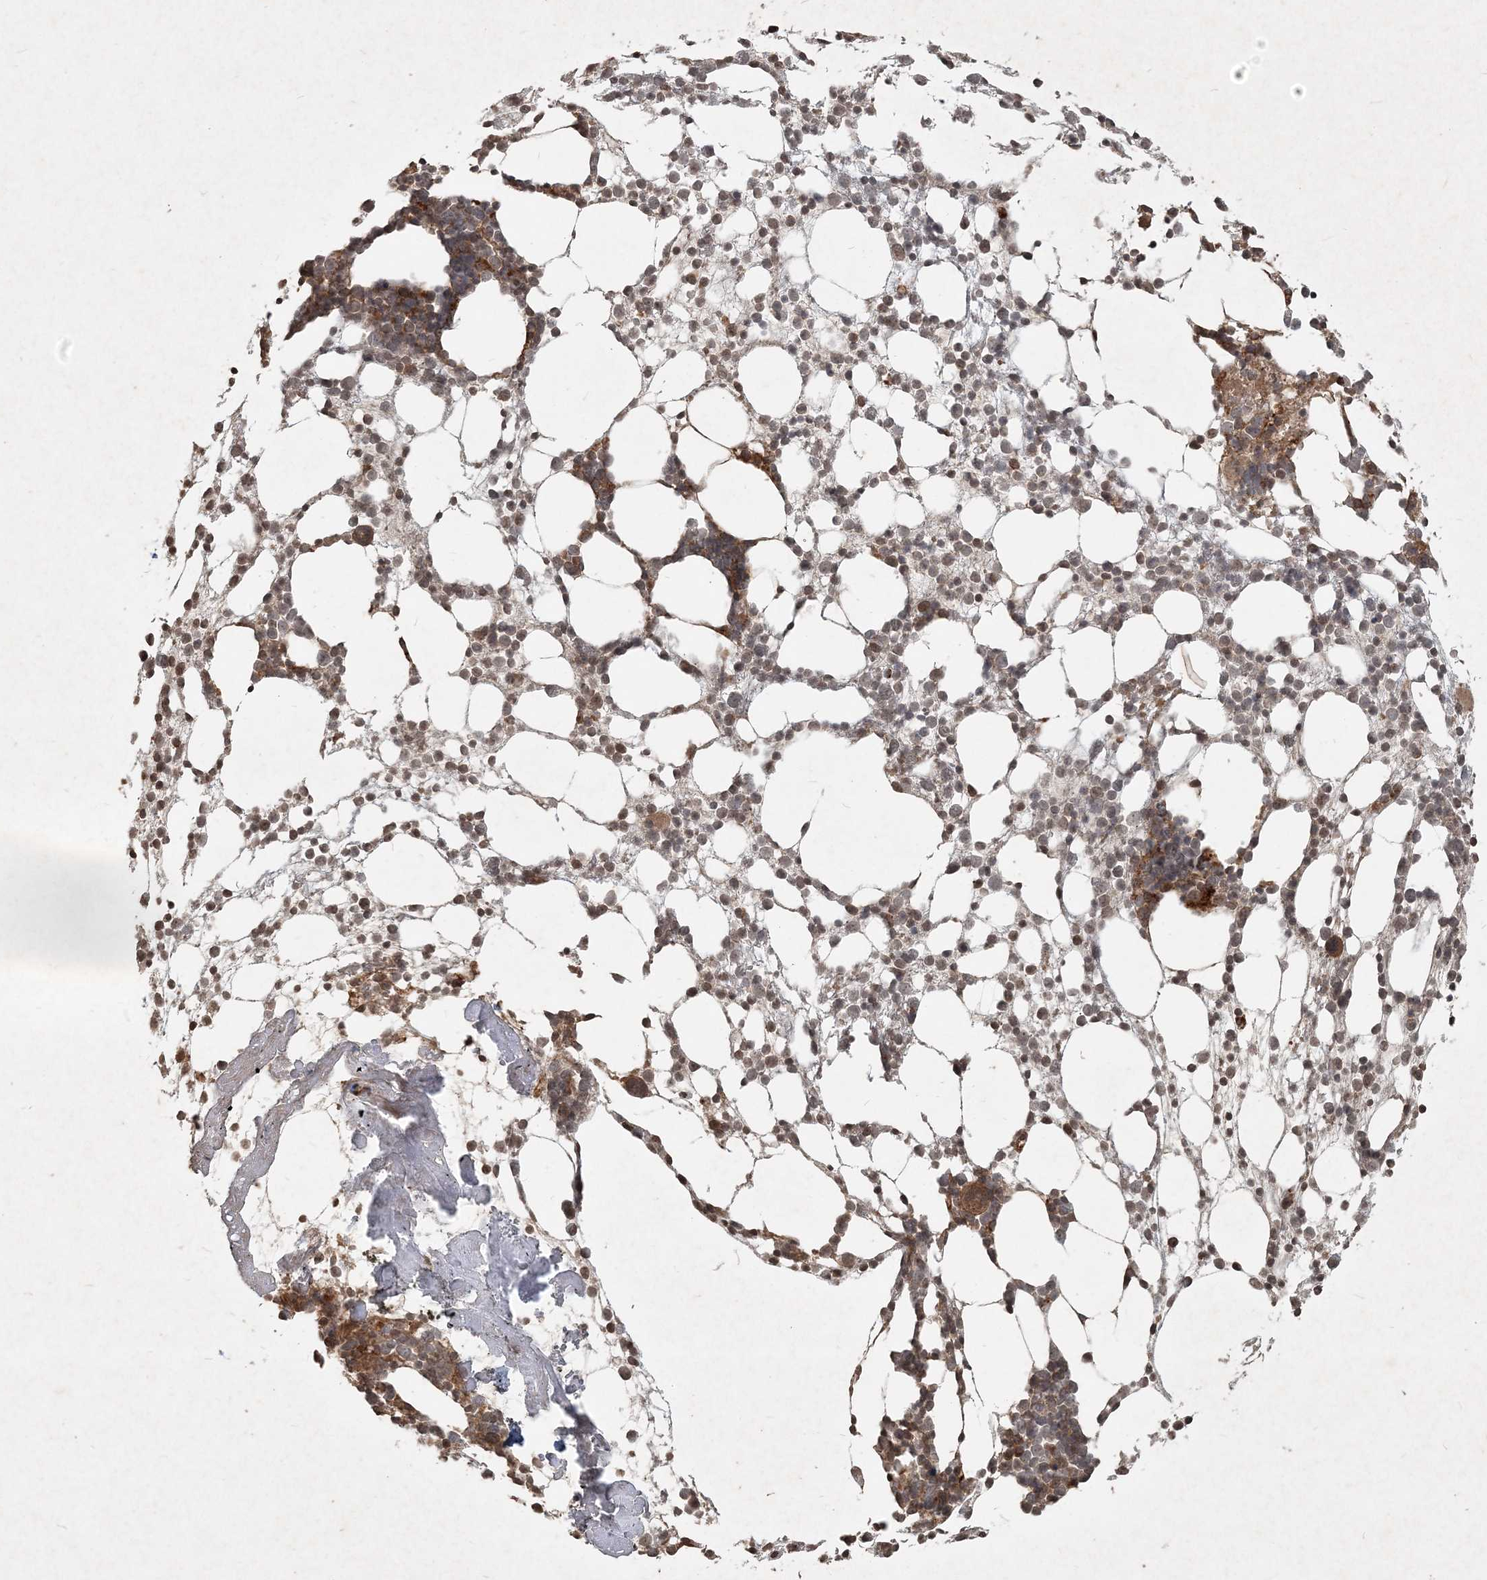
{"staining": {"intensity": "moderate", "quantity": "25%-75%", "location": "cytoplasmic/membranous"}, "tissue": "bone marrow", "cell_type": "Hematopoietic cells", "image_type": "normal", "snomed": [{"axis": "morphology", "description": "Normal tissue, NOS"}, {"axis": "topography", "description": "Bone marrow"}], "caption": "Immunohistochemical staining of normal bone marrow demonstrates 25%-75% levels of moderate cytoplasmic/membranous protein expression in approximately 25%-75% of hematopoietic cells.", "gene": "NARS1", "patient": {"sex": "female", "age": 57}}